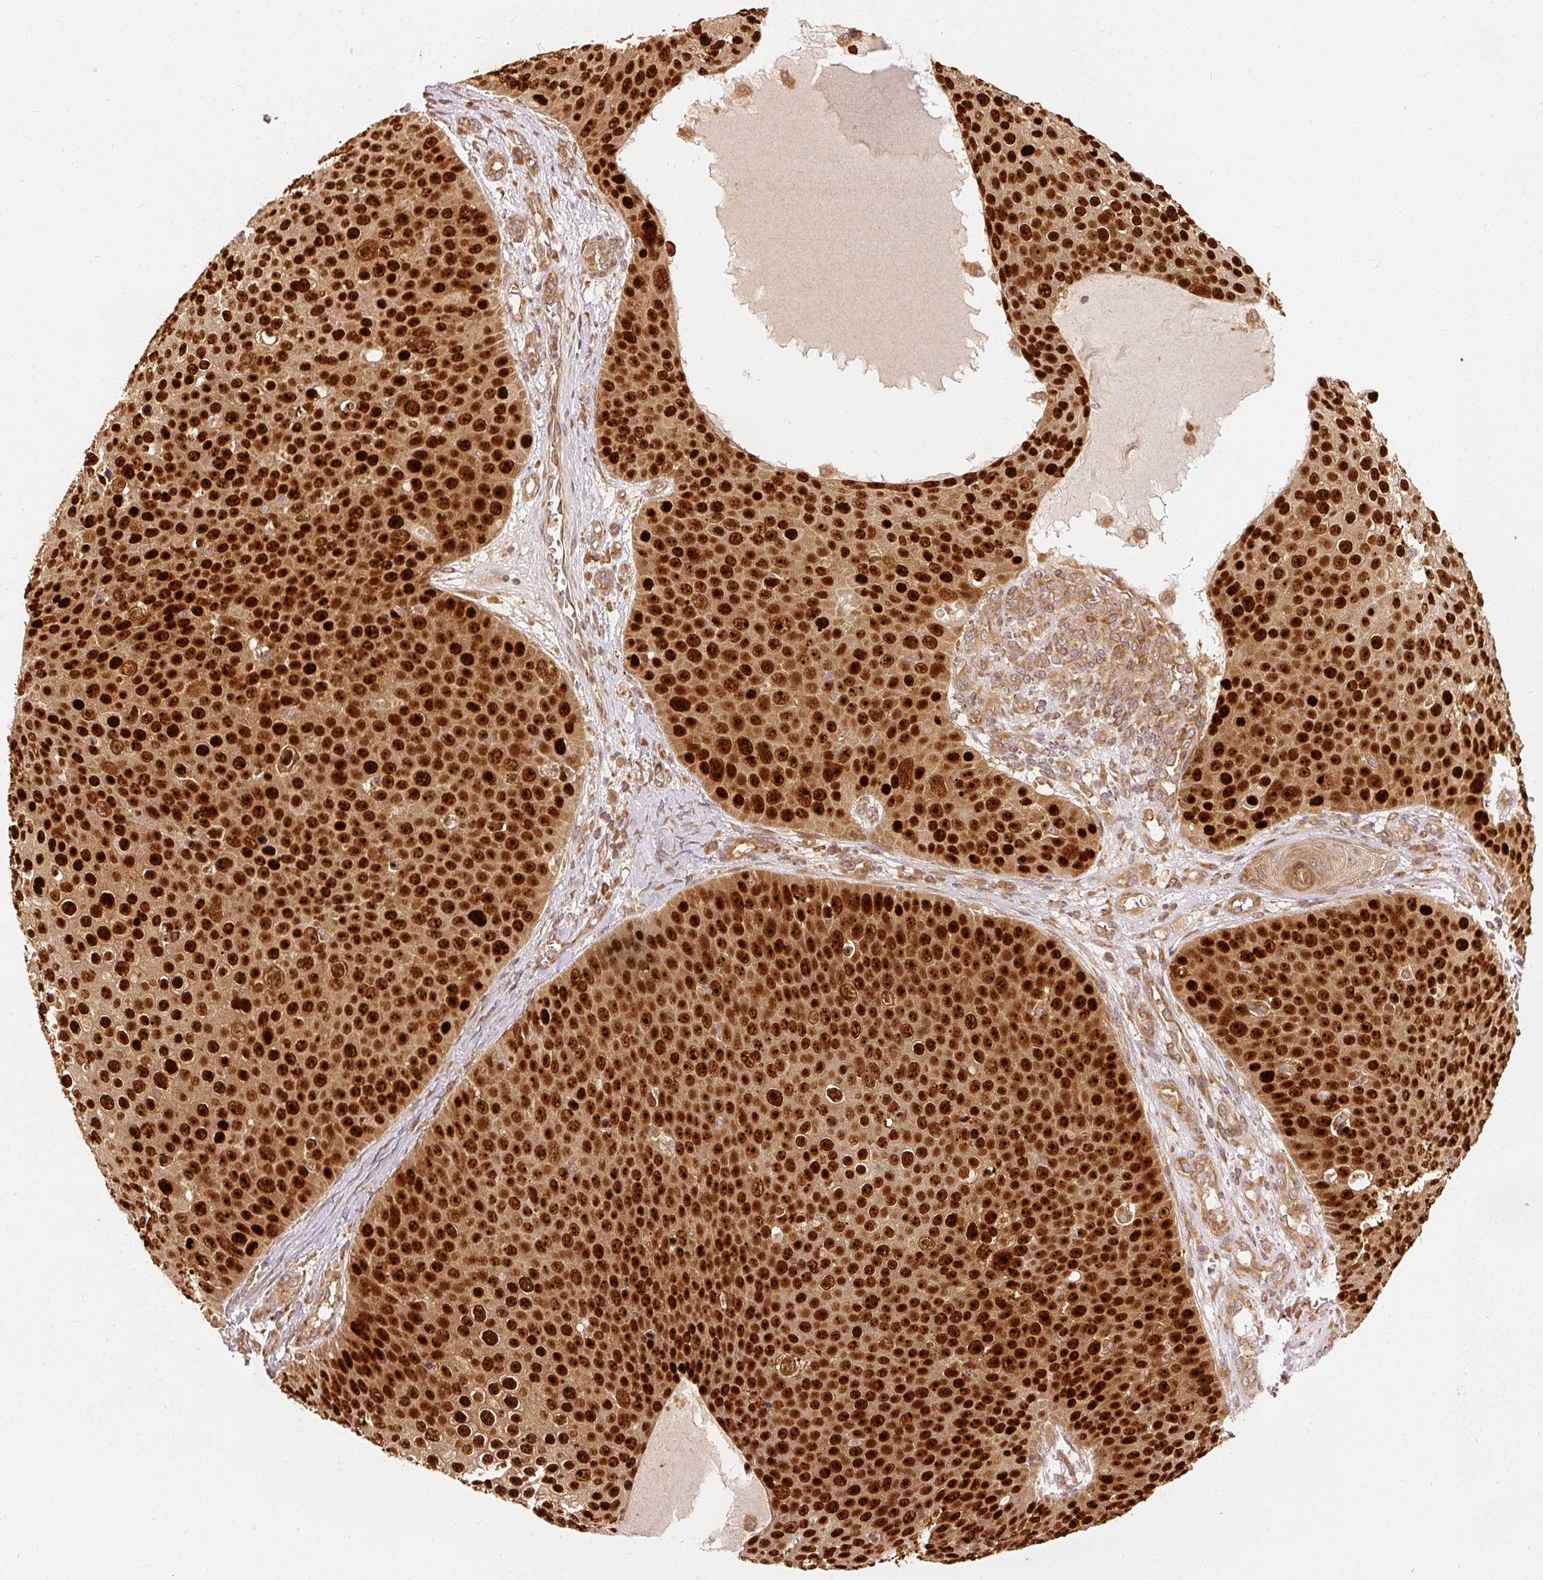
{"staining": {"intensity": "strong", "quantity": ">75%", "location": "nuclear"}, "tissue": "skin cancer", "cell_type": "Tumor cells", "image_type": "cancer", "snomed": [{"axis": "morphology", "description": "Squamous cell carcinoma, NOS"}, {"axis": "topography", "description": "Skin"}], "caption": "Skin cancer tissue reveals strong nuclear expression in approximately >75% of tumor cells, visualized by immunohistochemistry. (DAB (3,3'-diaminobenzidine) IHC with brightfield microscopy, high magnification).", "gene": "EIF3B", "patient": {"sex": "male", "age": 71}}